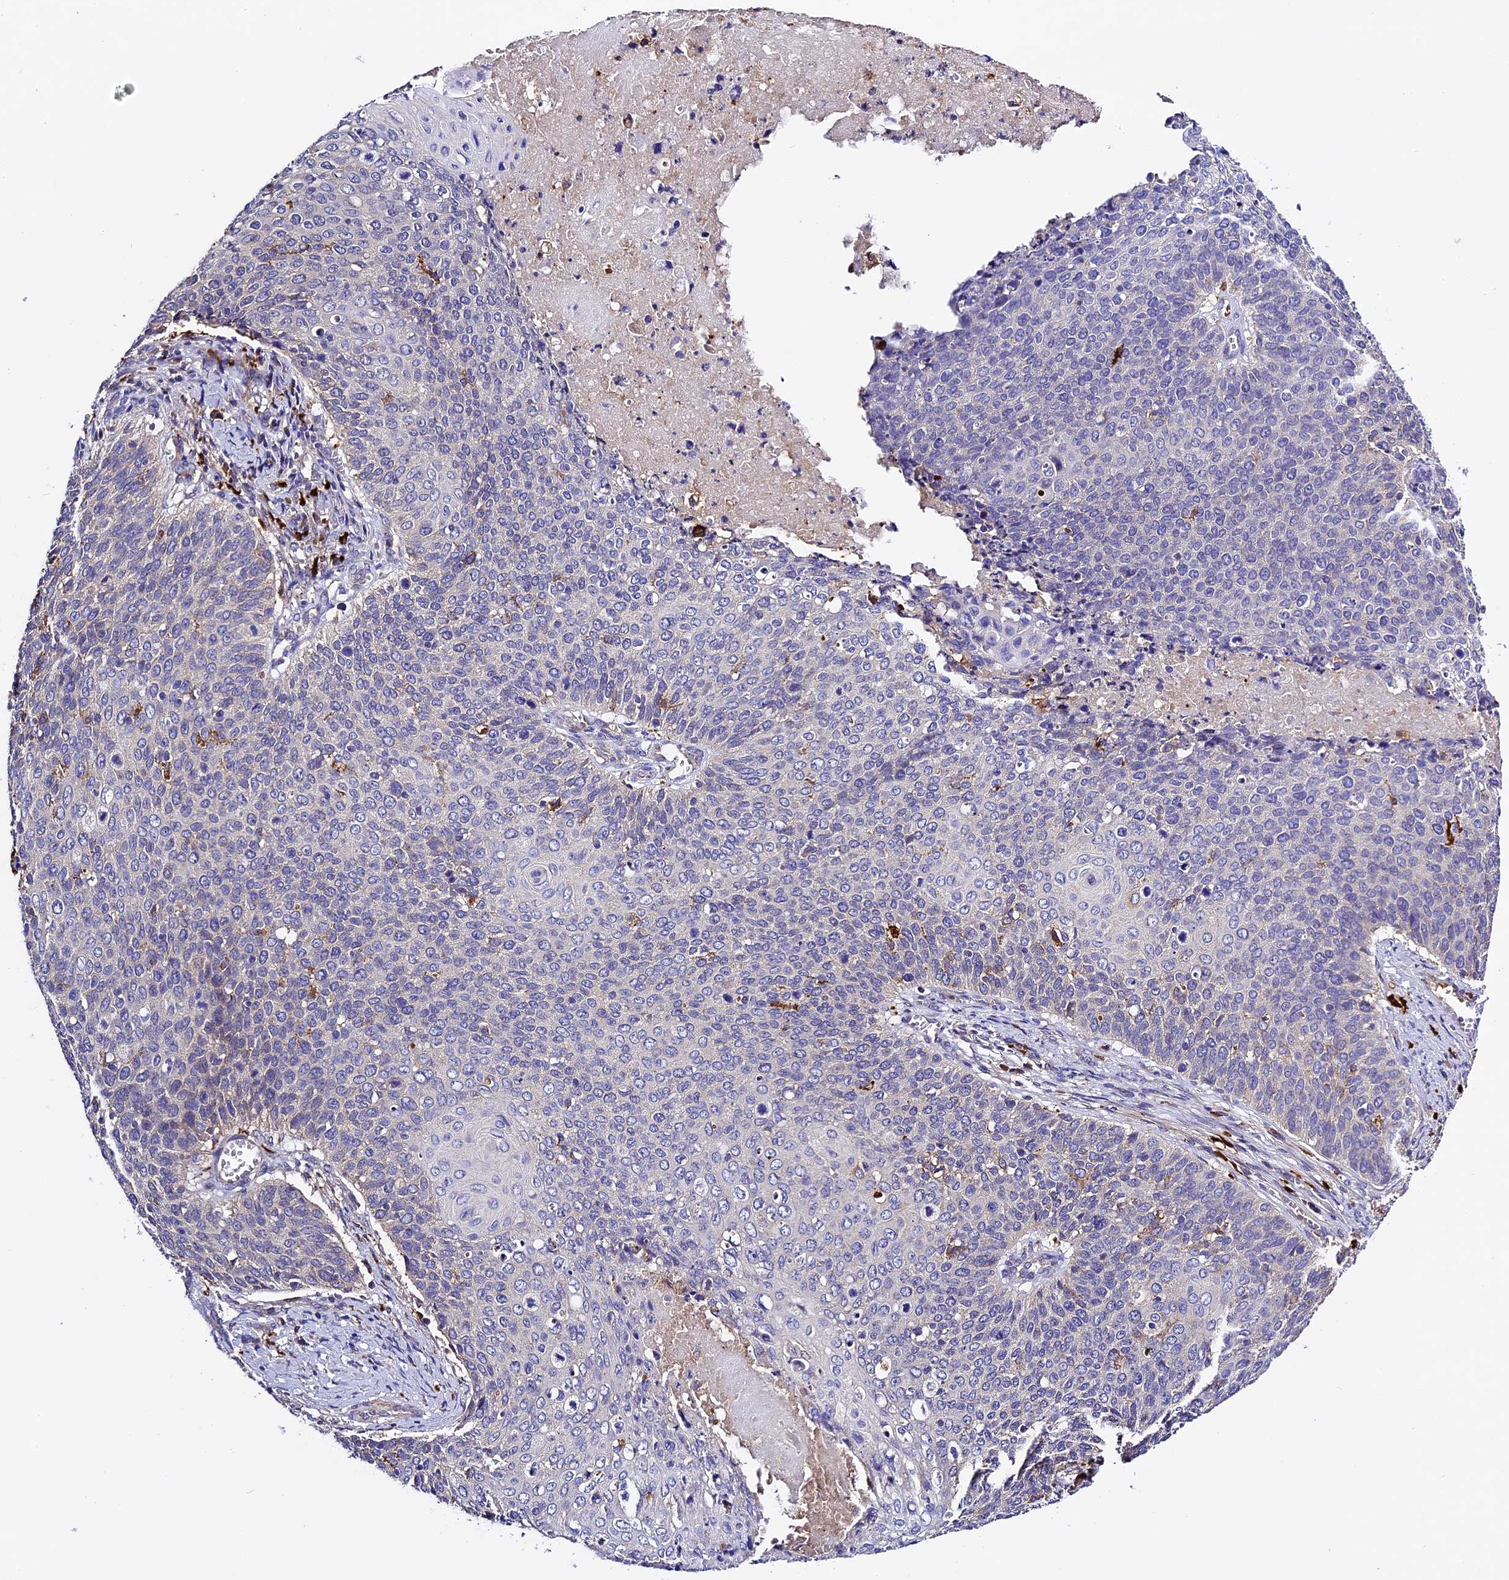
{"staining": {"intensity": "negative", "quantity": "none", "location": "none"}, "tissue": "cervical cancer", "cell_type": "Tumor cells", "image_type": "cancer", "snomed": [{"axis": "morphology", "description": "Squamous cell carcinoma, NOS"}, {"axis": "topography", "description": "Cervix"}], "caption": "Immunohistochemistry (IHC) image of human cervical cancer stained for a protein (brown), which shows no positivity in tumor cells.", "gene": "CILP2", "patient": {"sex": "female", "age": 39}}